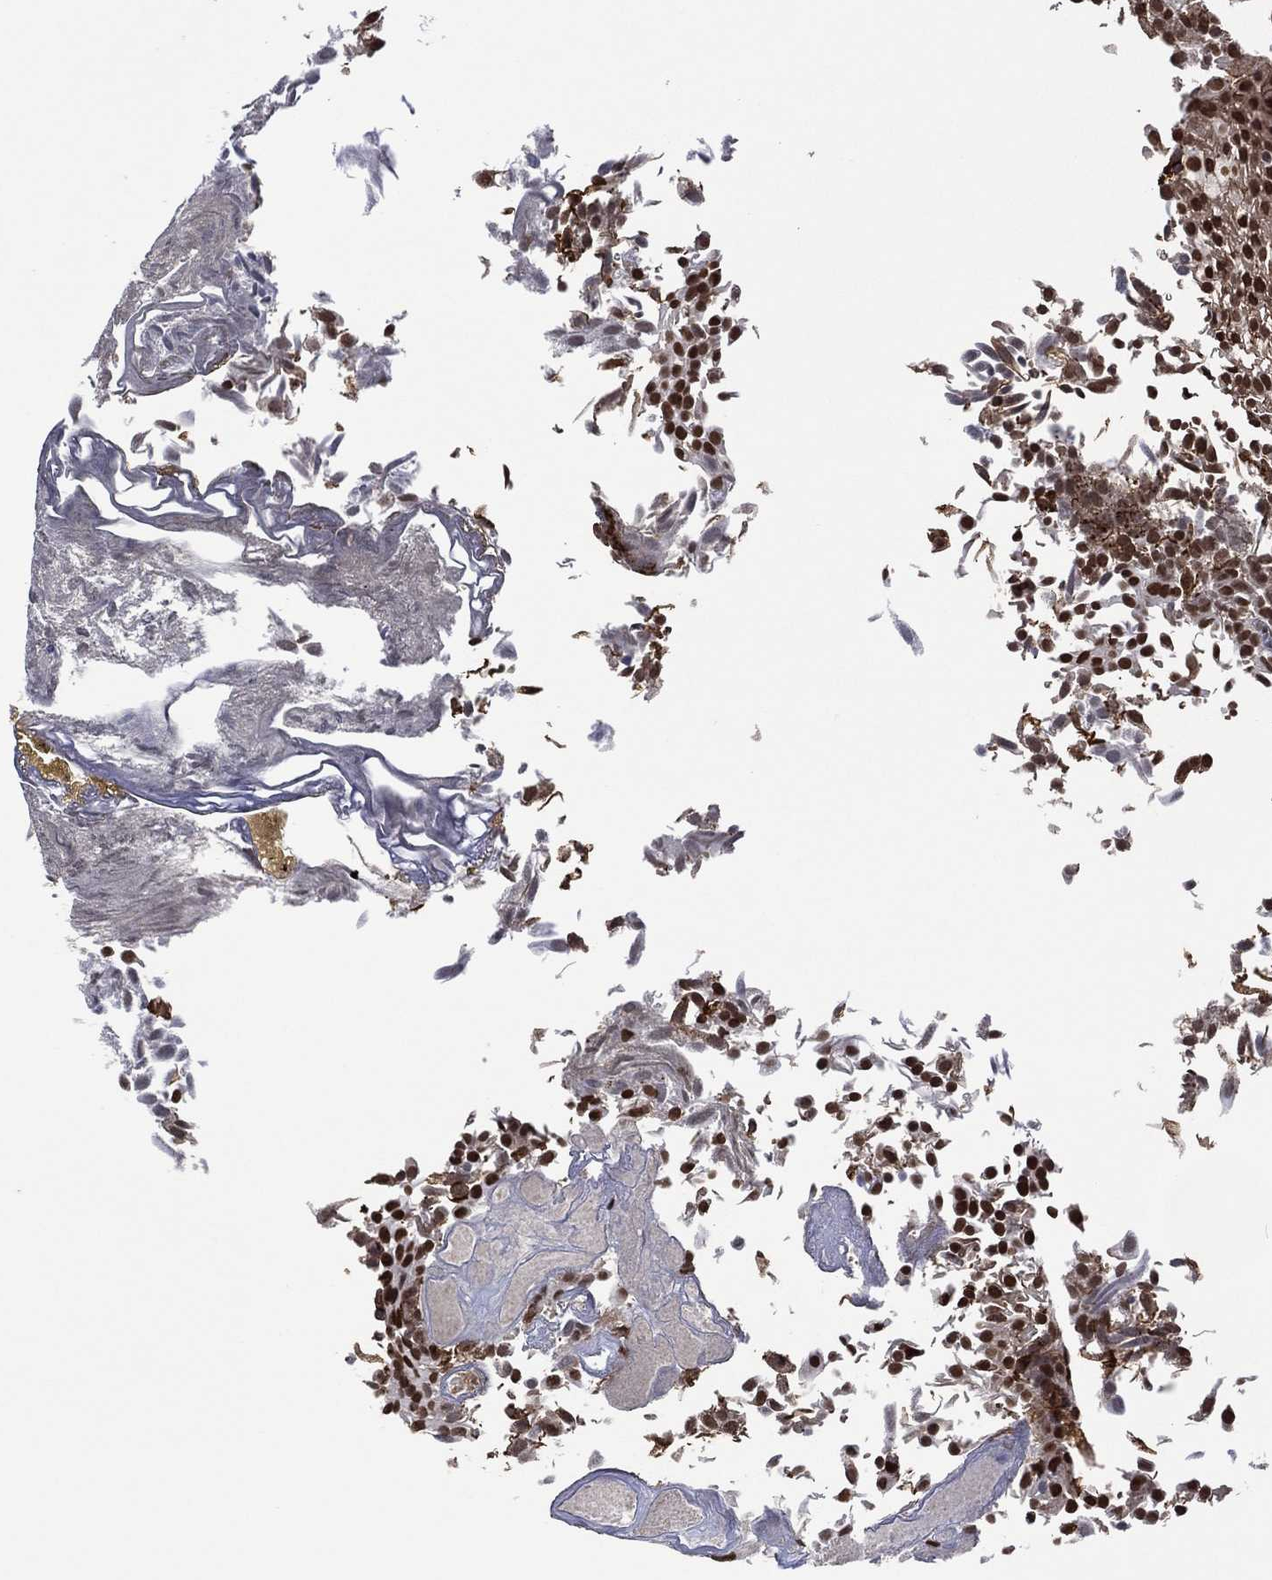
{"staining": {"intensity": "moderate", "quantity": ">75%", "location": "nuclear"}, "tissue": "urothelial cancer", "cell_type": "Tumor cells", "image_type": "cancer", "snomed": [{"axis": "morphology", "description": "Urothelial carcinoma, Low grade"}, {"axis": "topography", "description": "Urinary bladder"}], "caption": "Immunohistochemical staining of urothelial carcinoma (low-grade) reveals medium levels of moderate nuclear staining in about >75% of tumor cells.", "gene": "EHMT1", "patient": {"sex": "male", "age": 52}}